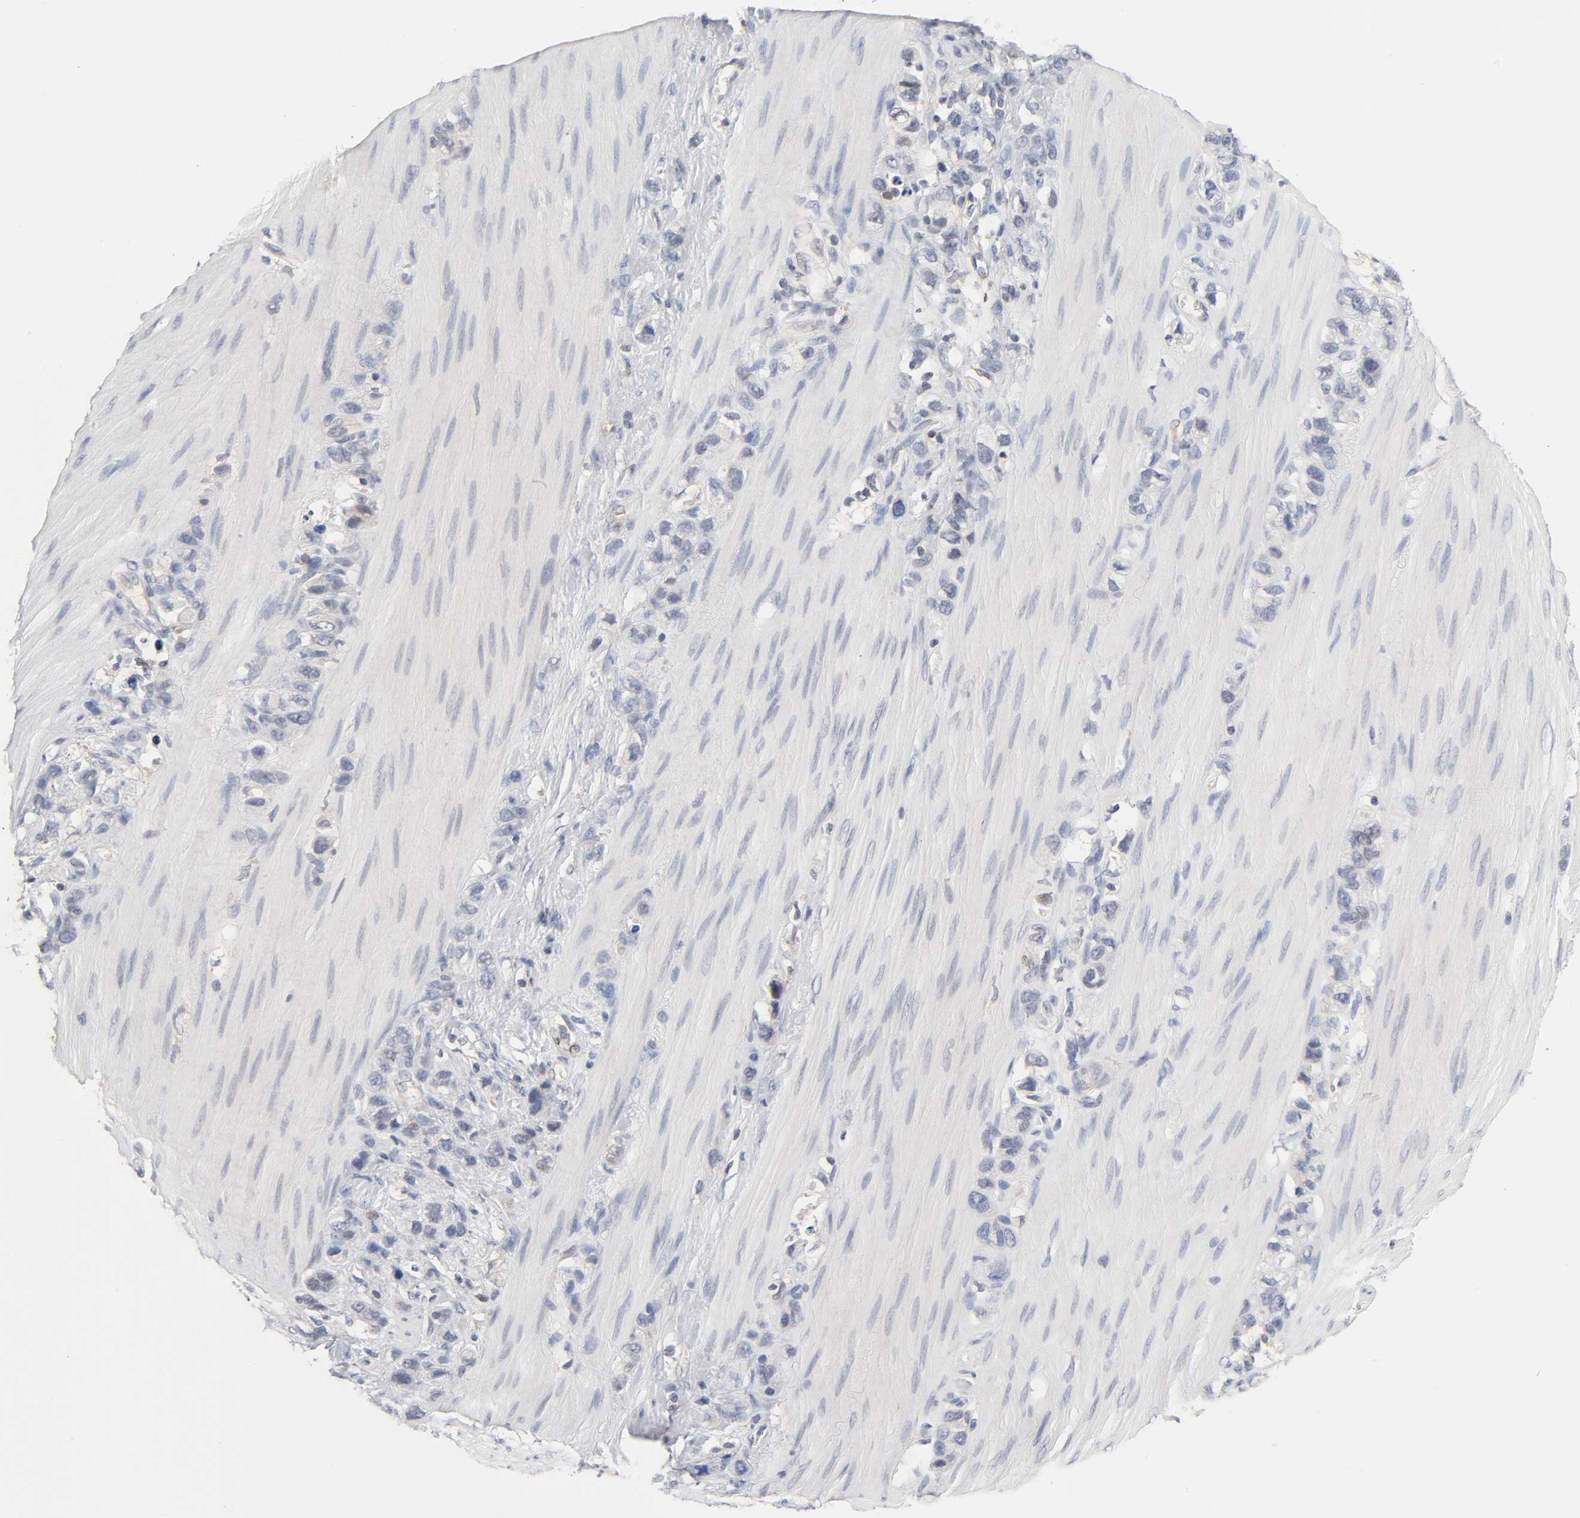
{"staining": {"intensity": "negative", "quantity": "none", "location": "none"}, "tissue": "stomach cancer", "cell_type": "Tumor cells", "image_type": "cancer", "snomed": [{"axis": "morphology", "description": "Normal tissue, NOS"}, {"axis": "morphology", "description": "Adenocarcinoma, NOS"}, {"axis": "morphology", "description": "Adenocarcinoma, High grade"}, {"axis": "topography", "description": "Stomach, upper"}, {"axis": "topography", "description": "Stomach"}], "caption": "The histopathology image demonstrates no staining of tumor cells in stomach cancer.", "gene": "NFATC1", "patient": {"sex": "female", "age": 65}}